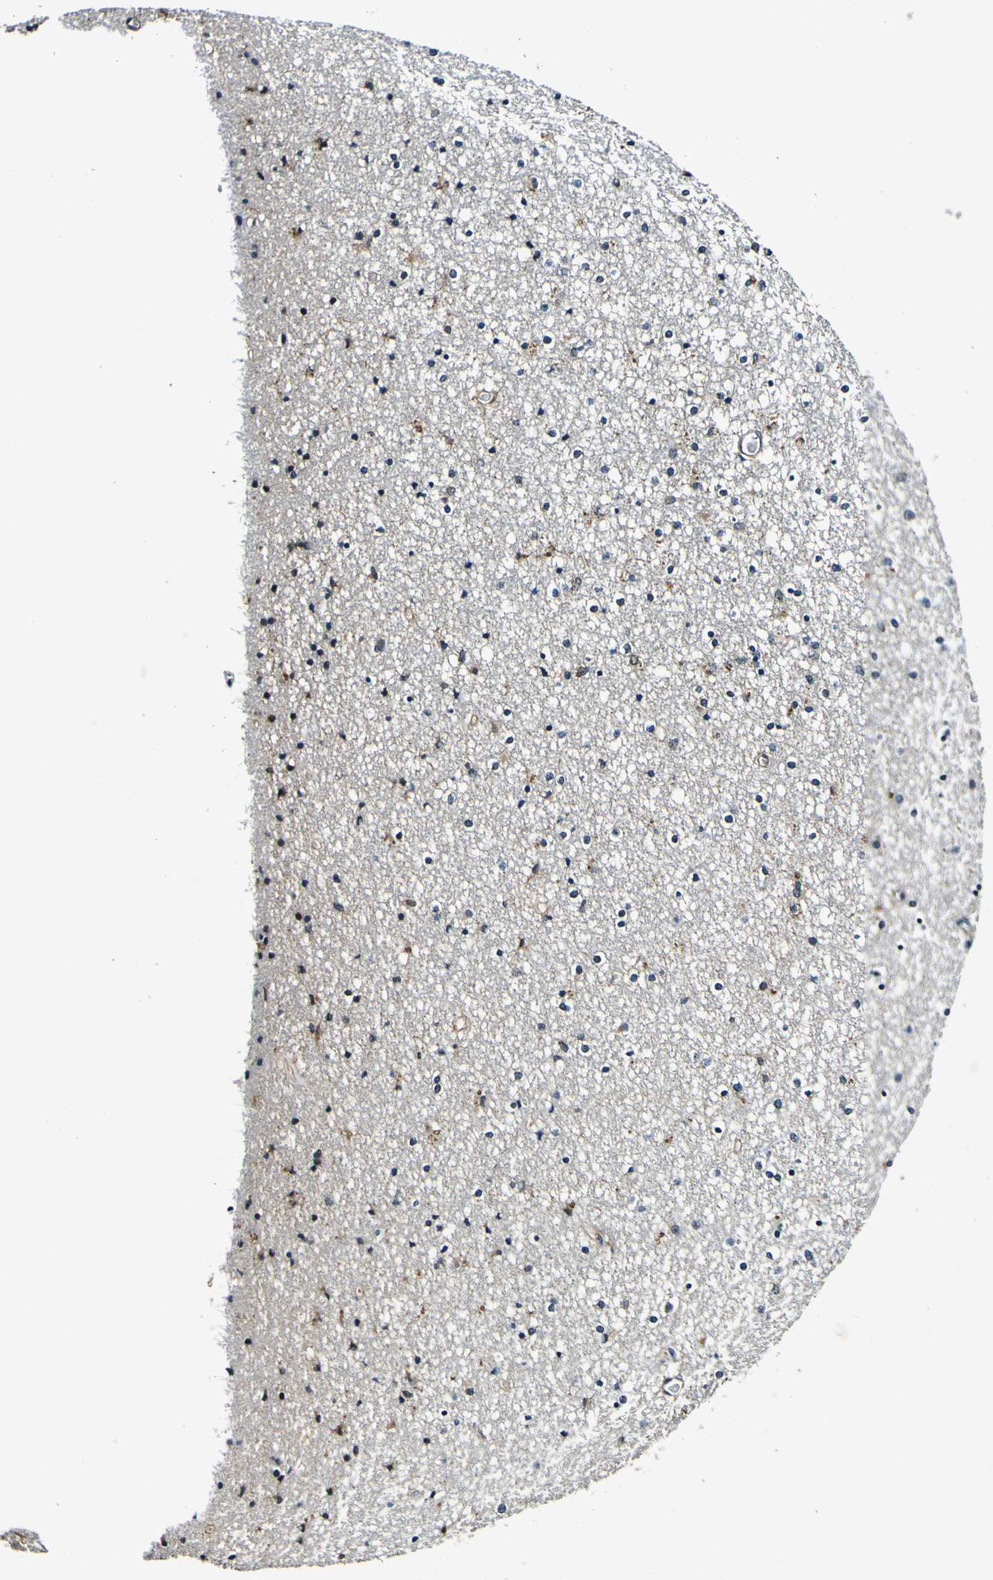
{"staining": {"intensity": "weak", "quantity": "<25%", "location": "cytoplasmic/membranous"}, "tissue": "caudate", "cell_type": "Glial cells", "image_type": "normal", "snomed": [{"axis": "morphology", "description": "Normal tissue, NOS"}, {"axis": "topography", "description": "Lateral ventricle wall"}], "caption": "Glial cells show no significant protein positivity in benign caudate. (Immunohistochemistry, brightfield microscopy, high magnification).", "gene": "RHOT2", "patient": {"sex": "female", "age": 54}}